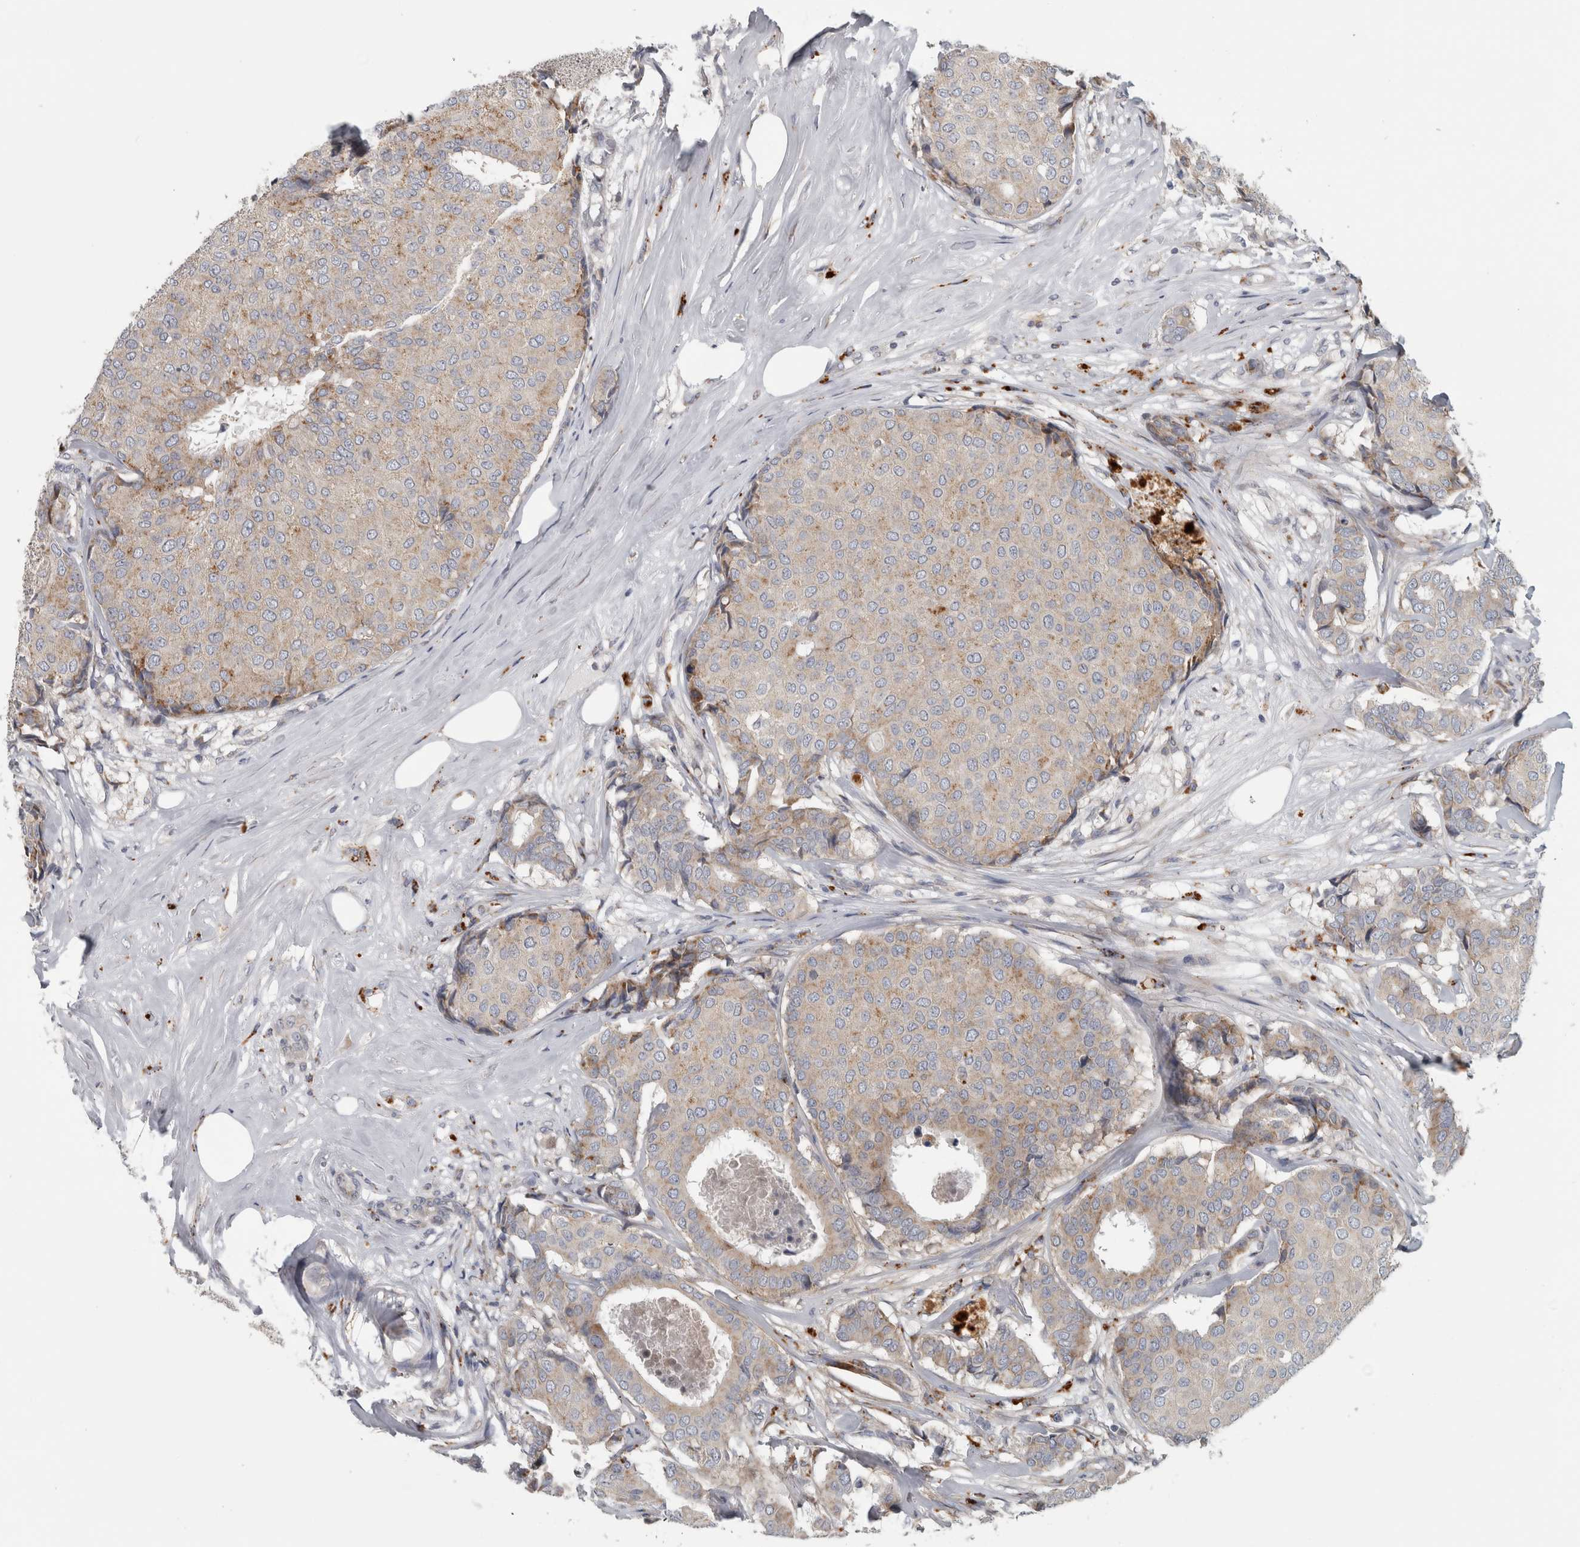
{"staining": {"intensity": "weak", "quantity": "25%-75%", "location": "cytoplasmic/membranous"}, "tissue": "breast cancer", "cell_type": "Tumor cells", "image_type": "cancer", "snomed": [{"axis": "morphology", "description": "Duct carcinoma"}, {"axis": "topography", "description": "Breast"}], "caption": "Breast cancer (invasive ductal carcinoma) stained for a protein (brown) exhibits weak cytoplasmic/membranous positive staining in approximately 25%-75% of tumor cells.", "gene": "ATXN2", "patient": {"sex": "female", "age": 75}}